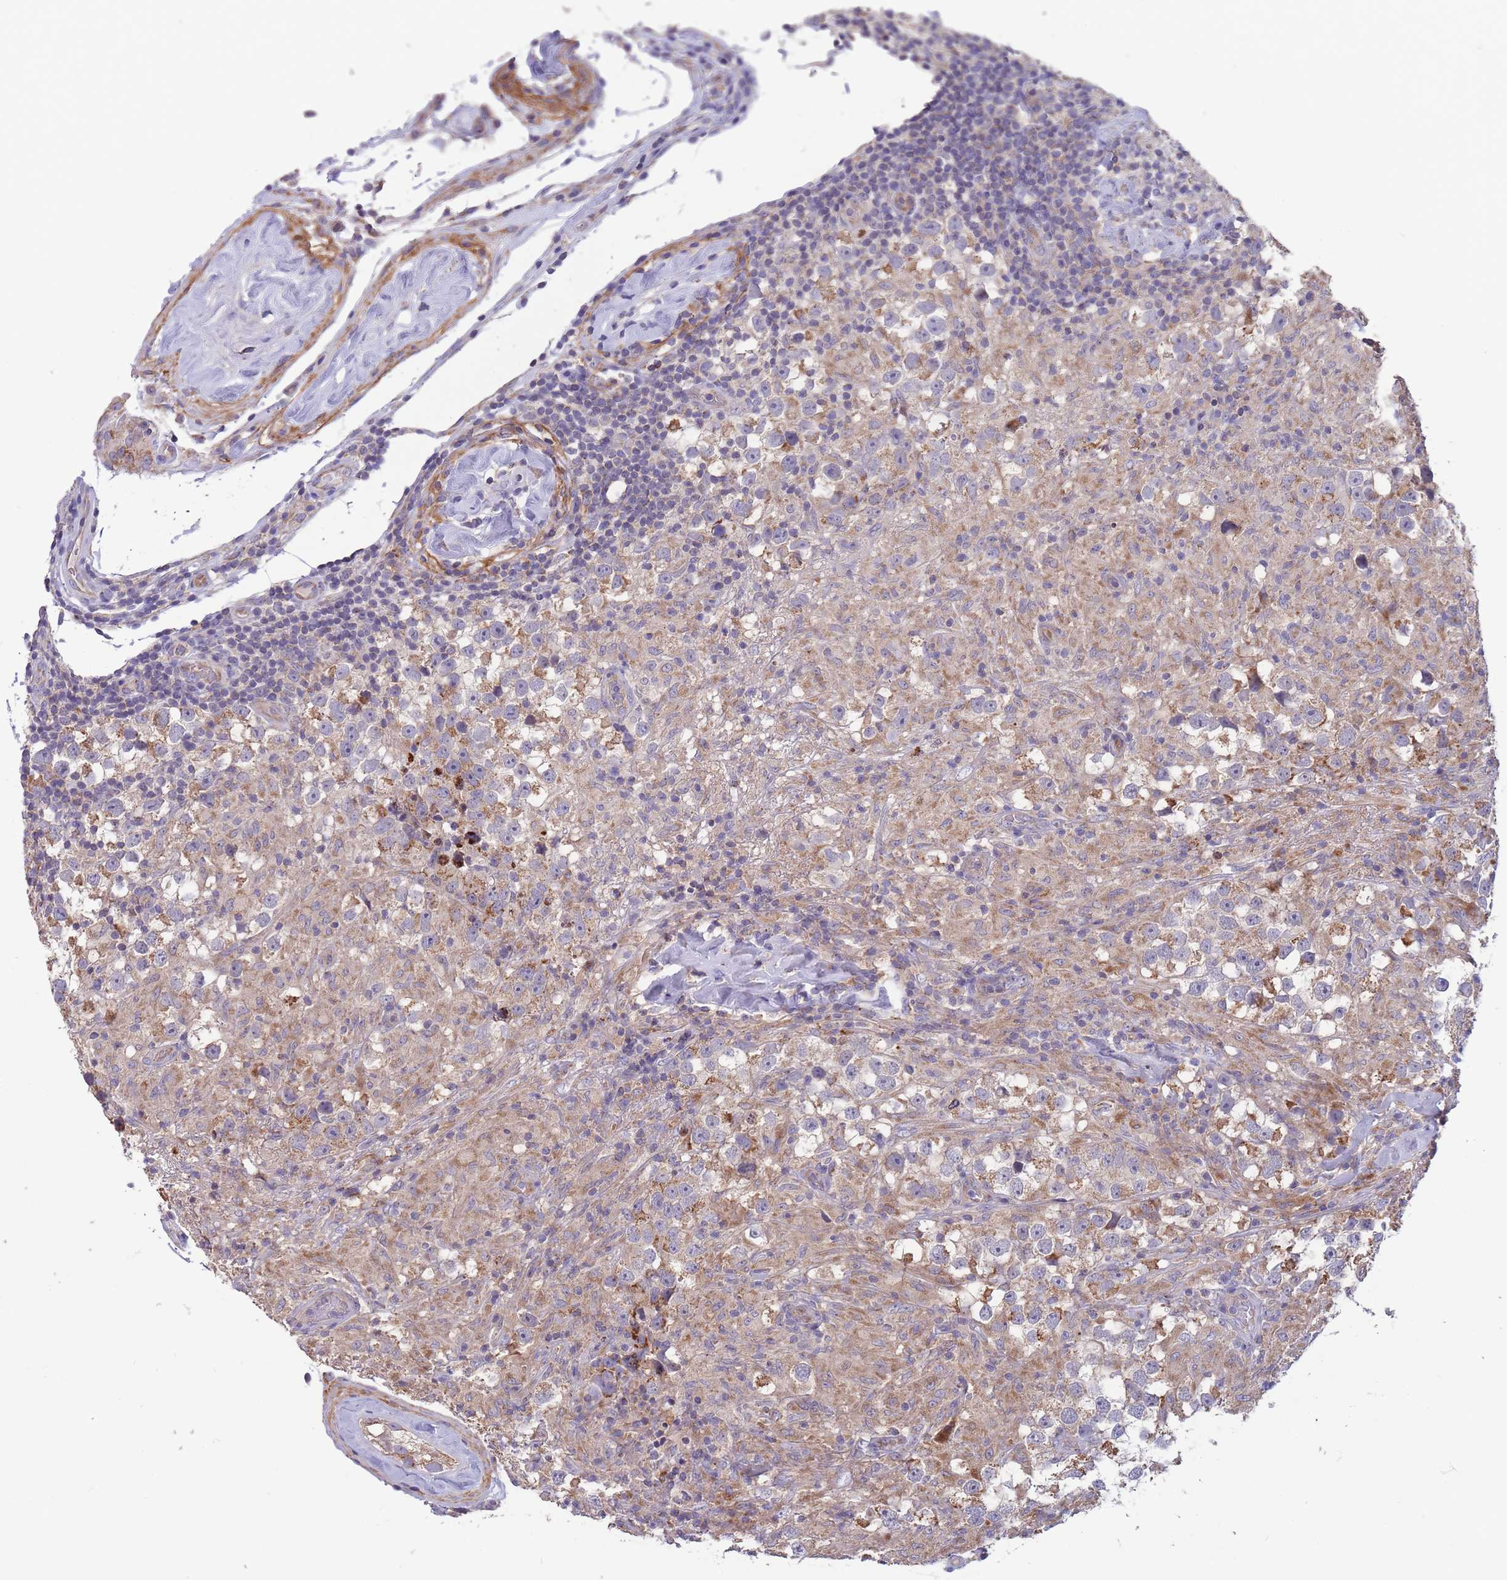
{"staining": {"intensity": "moderate", "quantity": "25%-75%", "location": "cytoplasmic/membranous"}, "tissue": "testis cancer", "cell_type": "Tumor cells", "image_type": "cancer", "snomed": [{"axis": "morphology", "description": "Seminoma, NOS"}, {"axis": "topography", "description": "Testis"}], "caption": "Tumor cells display medium levels of moderate cytoplasmic/membranous expression in about 25%-75% of cells in human testis cancer. The protein of interest is shown in brown color, while the nuclei are stained blue.", "gene": "SLC25A42", "patient": {"sex": "male", "age": 46}}